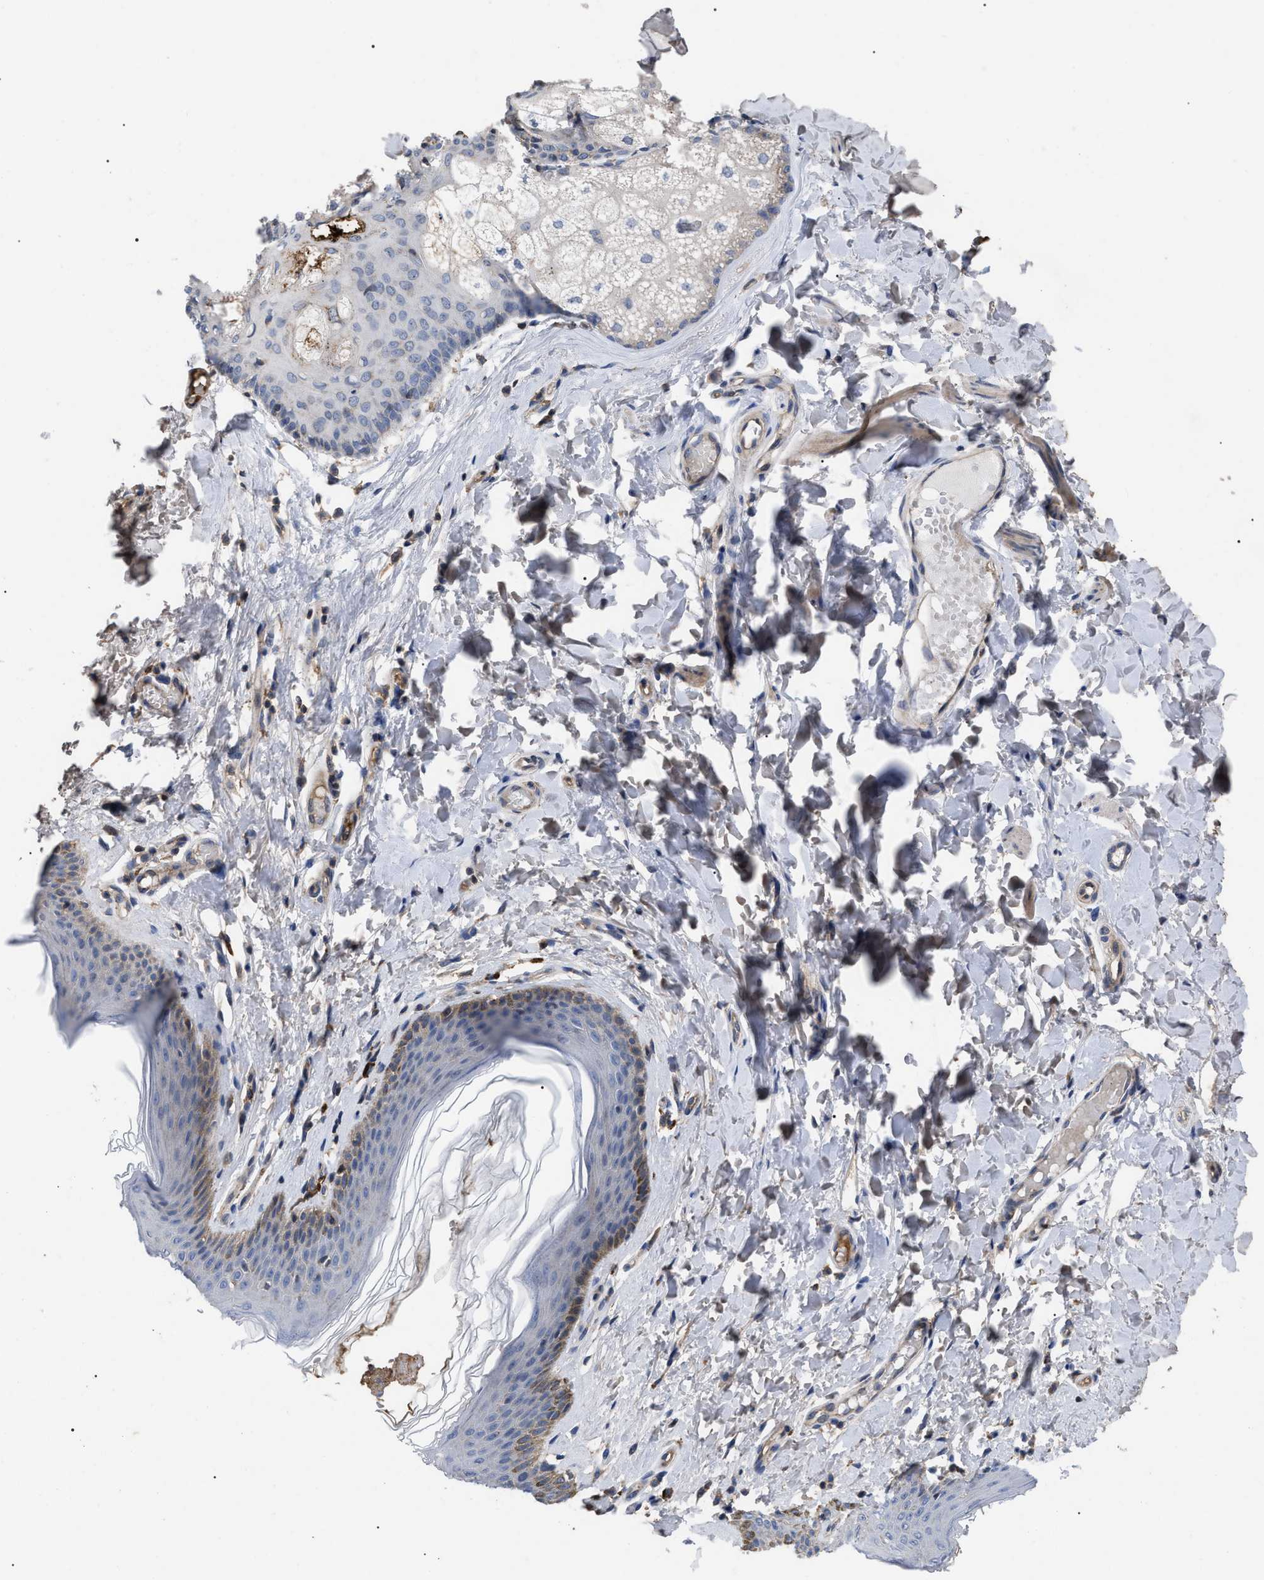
{"staining": {"intensity": "weak", "quantity": "<25%", "location": "cytoplasmic/membranous"}, "tissue": "skin", "cell_type": "Epidermal cells", "image_type": "normal", "snomed": [{"axis": "morphology", "description": "Normal tissue, NOS"}, {"axis": "topography", "description": "Vulva"}], "caption": "DAB immunohistochemical staining of benign human skin shows no significant staining in epidermal cells.", "gene": "FAM171A2", "patient": {"sex": "female", "age": 66}}